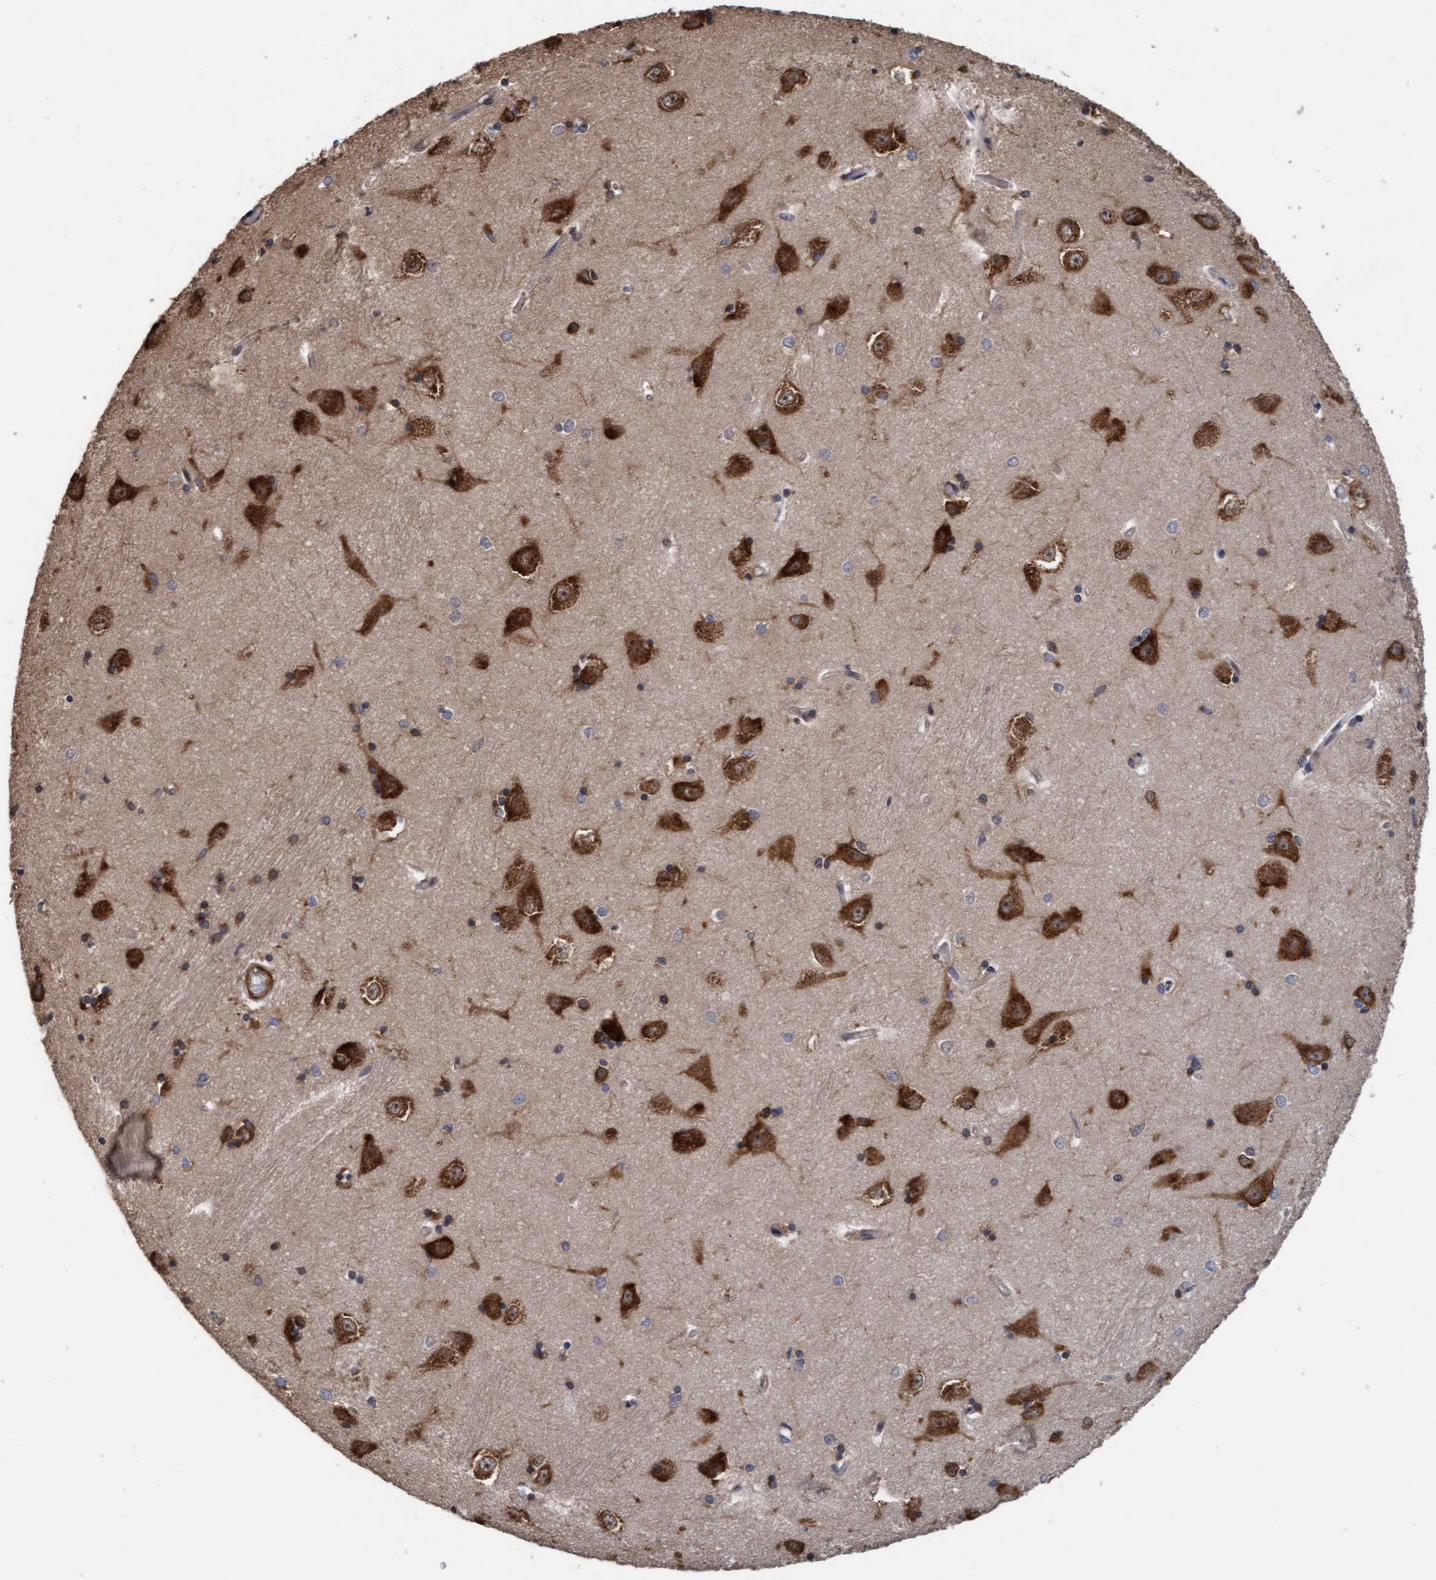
{"staining": {"intensity": "moderate", "quantity": "25%-75%", "location": "cytoplasmic/membranous"}, "tissue": "hippocampus", "cell_type": "Glial cells", "image_type": "normal", "snomed": [{"axis": "morphology", "description": "Normal tissue, NOS"}, {"axis": "topography", "description": "Hippocampus"}], "caption": "A photomicrograph showing moderate cytoplasmic/membranous positivity in approximately 25%-75% of glial cells in benign hippocampus, as visualized by brown immunohistochemical staining.", "gene": "FXR2", "patient": {"sex": "male", "age": 45}}